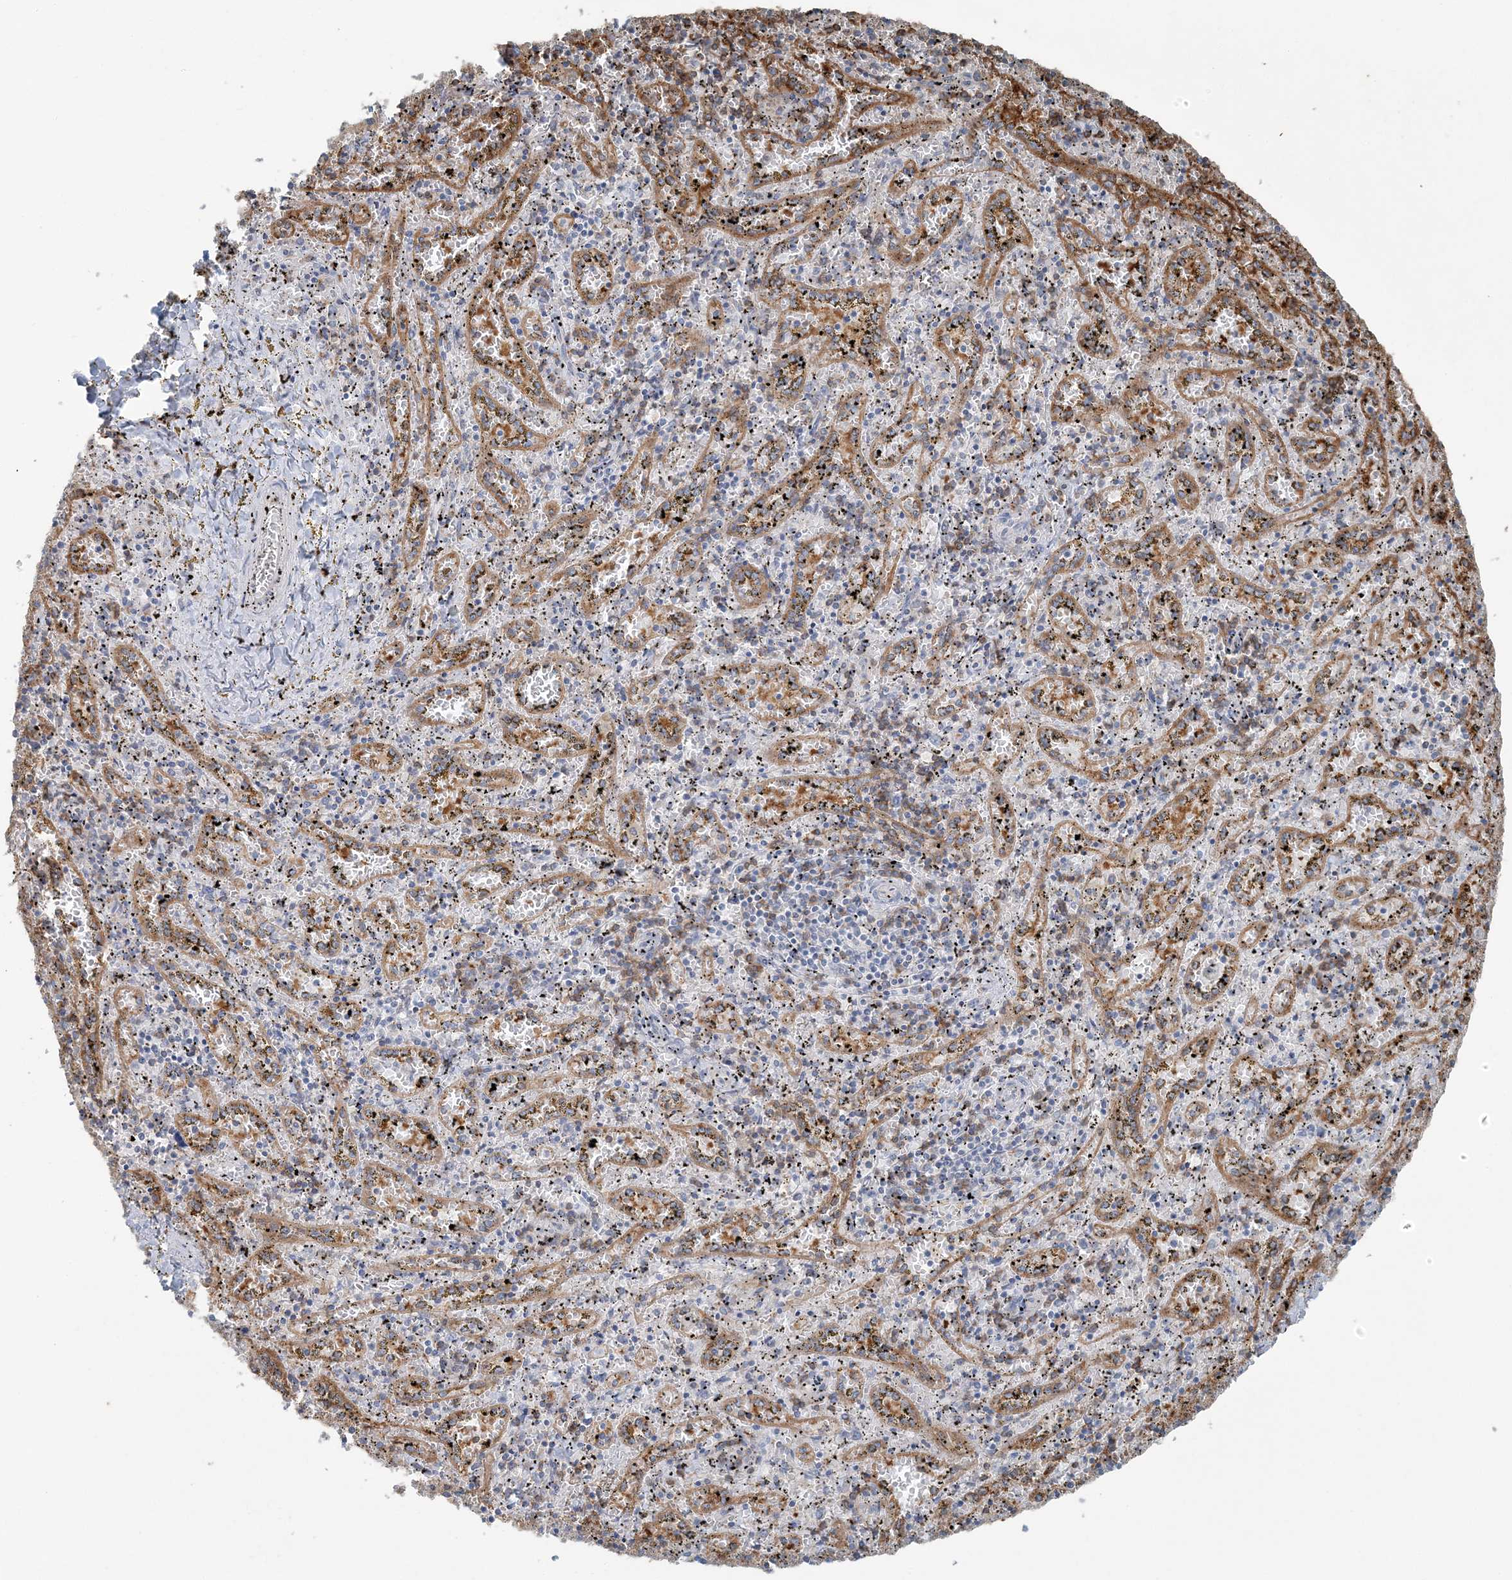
{"staining": {"intensity": "negative", "quantity": "none", "location": "none"}, "tissue": "spleen", "cell_type": "Cells in red pulp", "image_type": "normal", "snomed": [{"axis": "morphology", "description": "Normal tissue, NOS"}, {"axis": "topography", "description": "Spleen"}], "caption": "This is a histopathology image of IHC staining of normal spleen, which shows no expression in cells in red pulp. The staining was performed using DAB (3,3'-diaminobenzidine) to visualize the protein expression in brown, while the nuclei were stained in blue with hematoxylin (Magnification: 20x).", "gene": "SNX2", "patient": {"sex": "male", "age": 11}}